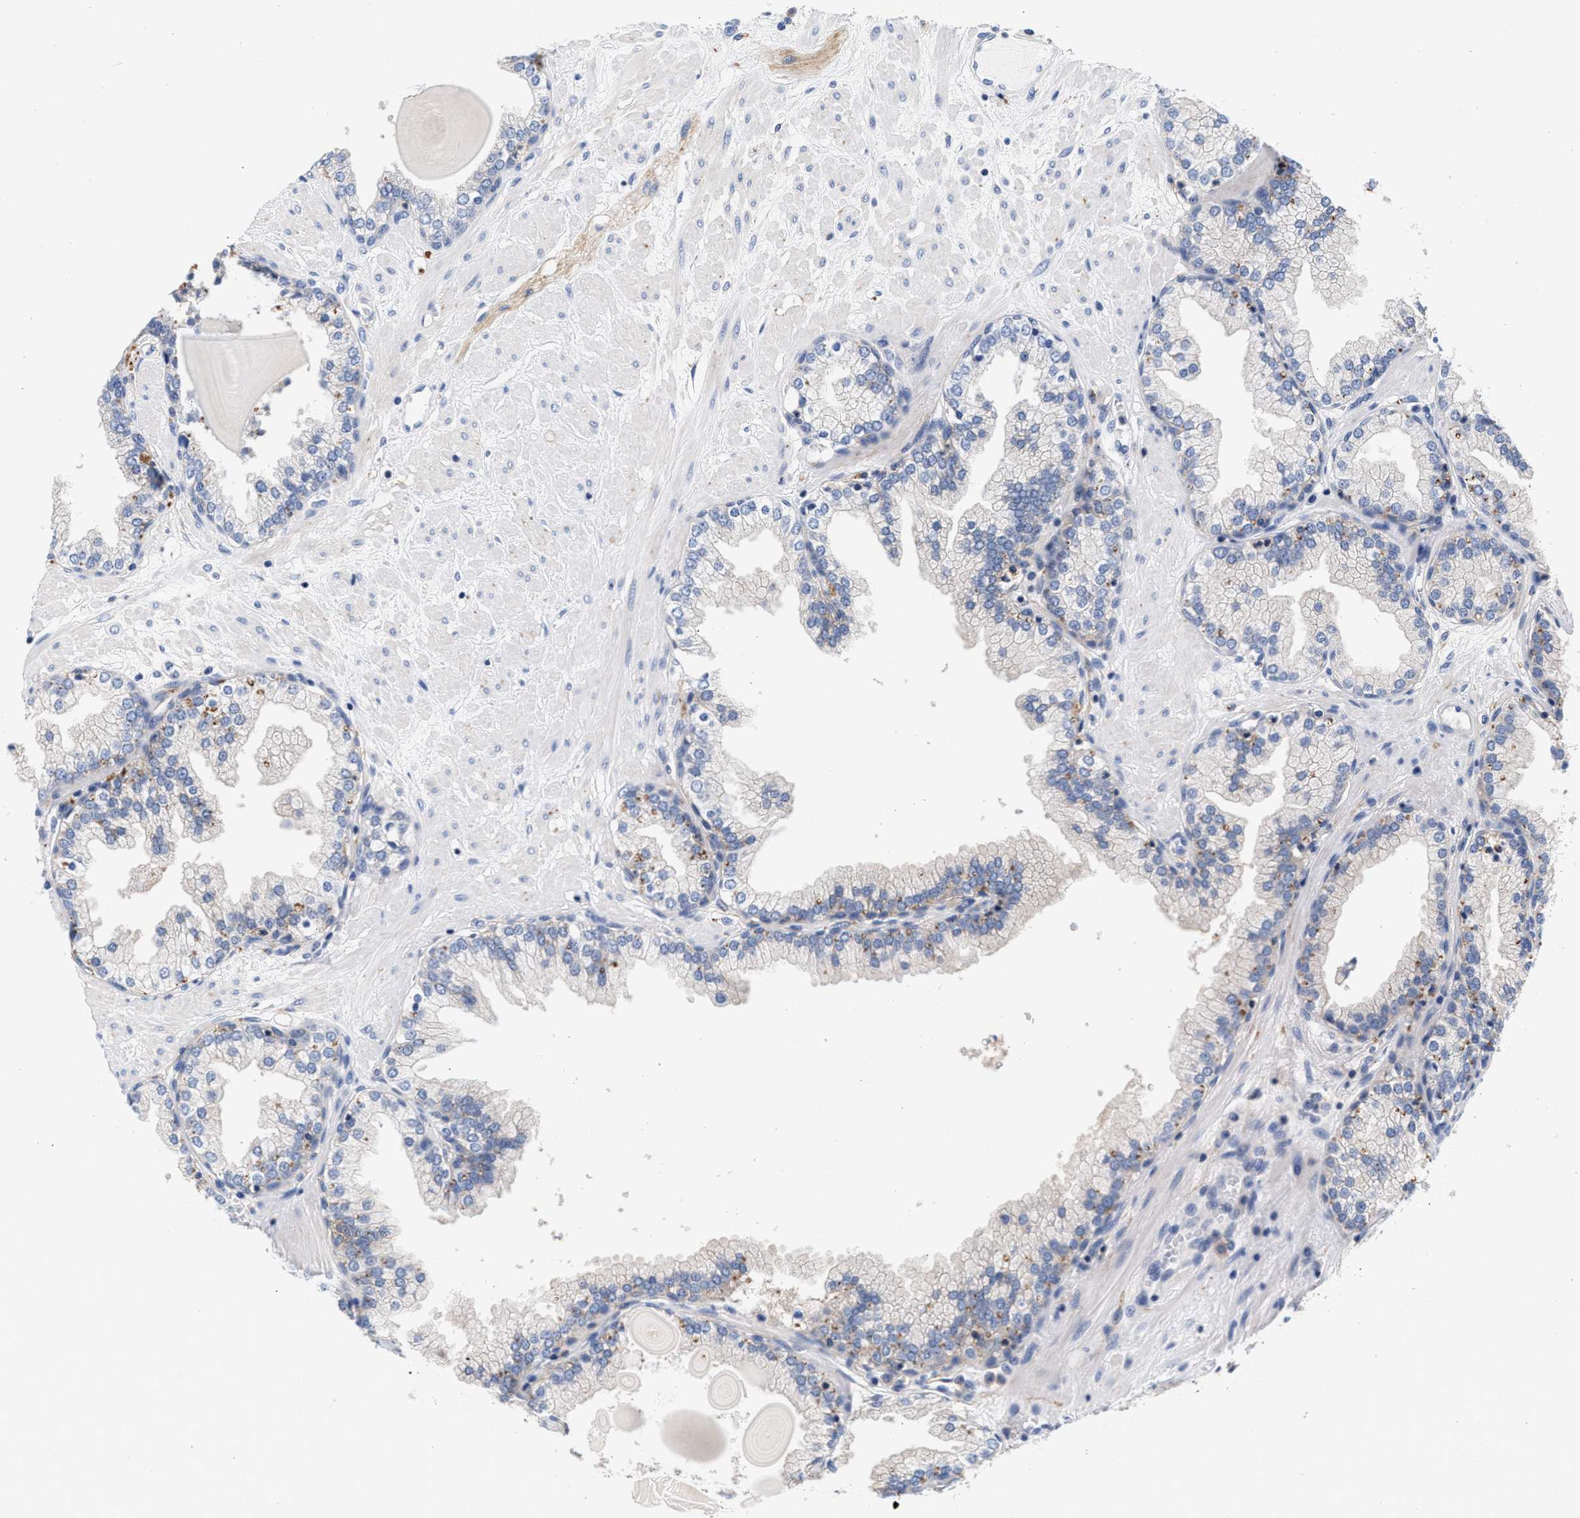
{"staining": {"intensity": "weak", "quantity": "<25%", "location": "cytoplasmic/membranous"}, "tissue": "prostate", "cell_type": "Glandular cells", "image_type": "normal", "snomed": [{"axis": "morphology", "description": "Normal tissue, NOS"}, {"axis": "topography", "description": "Prostate"}], "caption": "This is an immunohistochemistry (IHC) image of normal human prostate. There is no expression in glandular cells.", "gene": "GNAI3", "patient": {"sex": "male", "age": 51}}